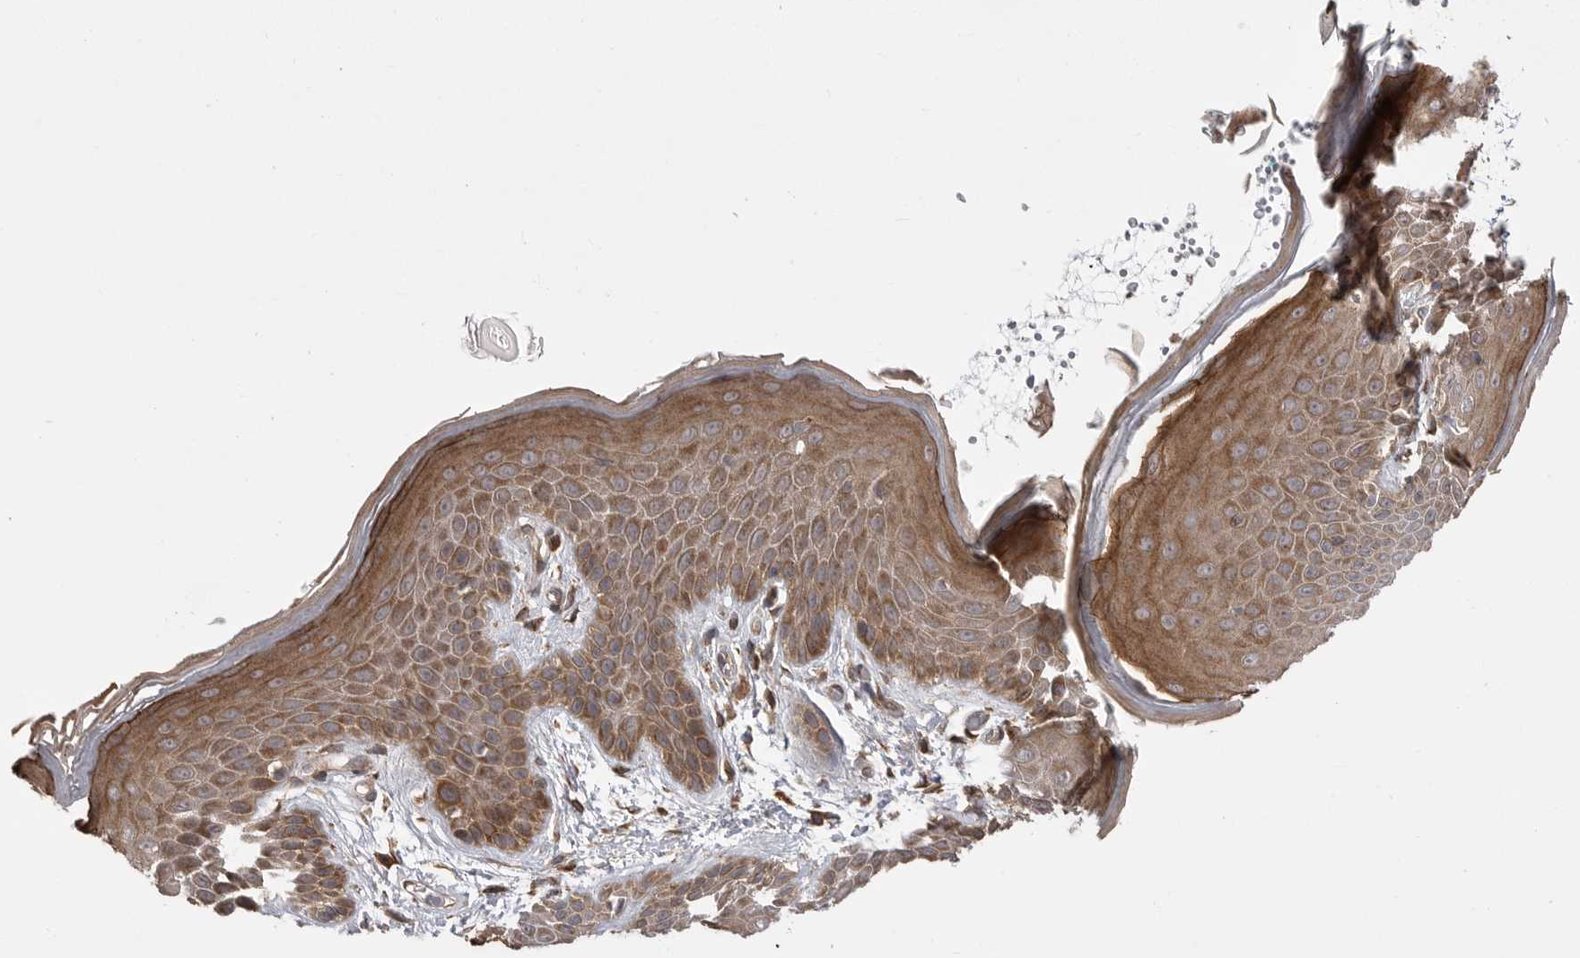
{"staining": {"intensity": "moderate", "quantity": ">75%", "location": "cytoplasmic/membranous"}, "tissue": "skin", "cell_type": "Epidermal cells", "image_type": "normal", "snomed": [{"axis": "morphology", "description": "Normal tissue, NOS"}, {"axis": "topography", "description": "Anal"}], "caption": "IHC image of benign skin: human skin stained using IHC shows medium levels of moderate protein expression localized specifically in the cytoplasmic/membranous of epidermal cells, appearing as a cytoplasmic/membranous brown color.", "gene": "OXR1", "patient": {"sex": "male", "age": 74}}